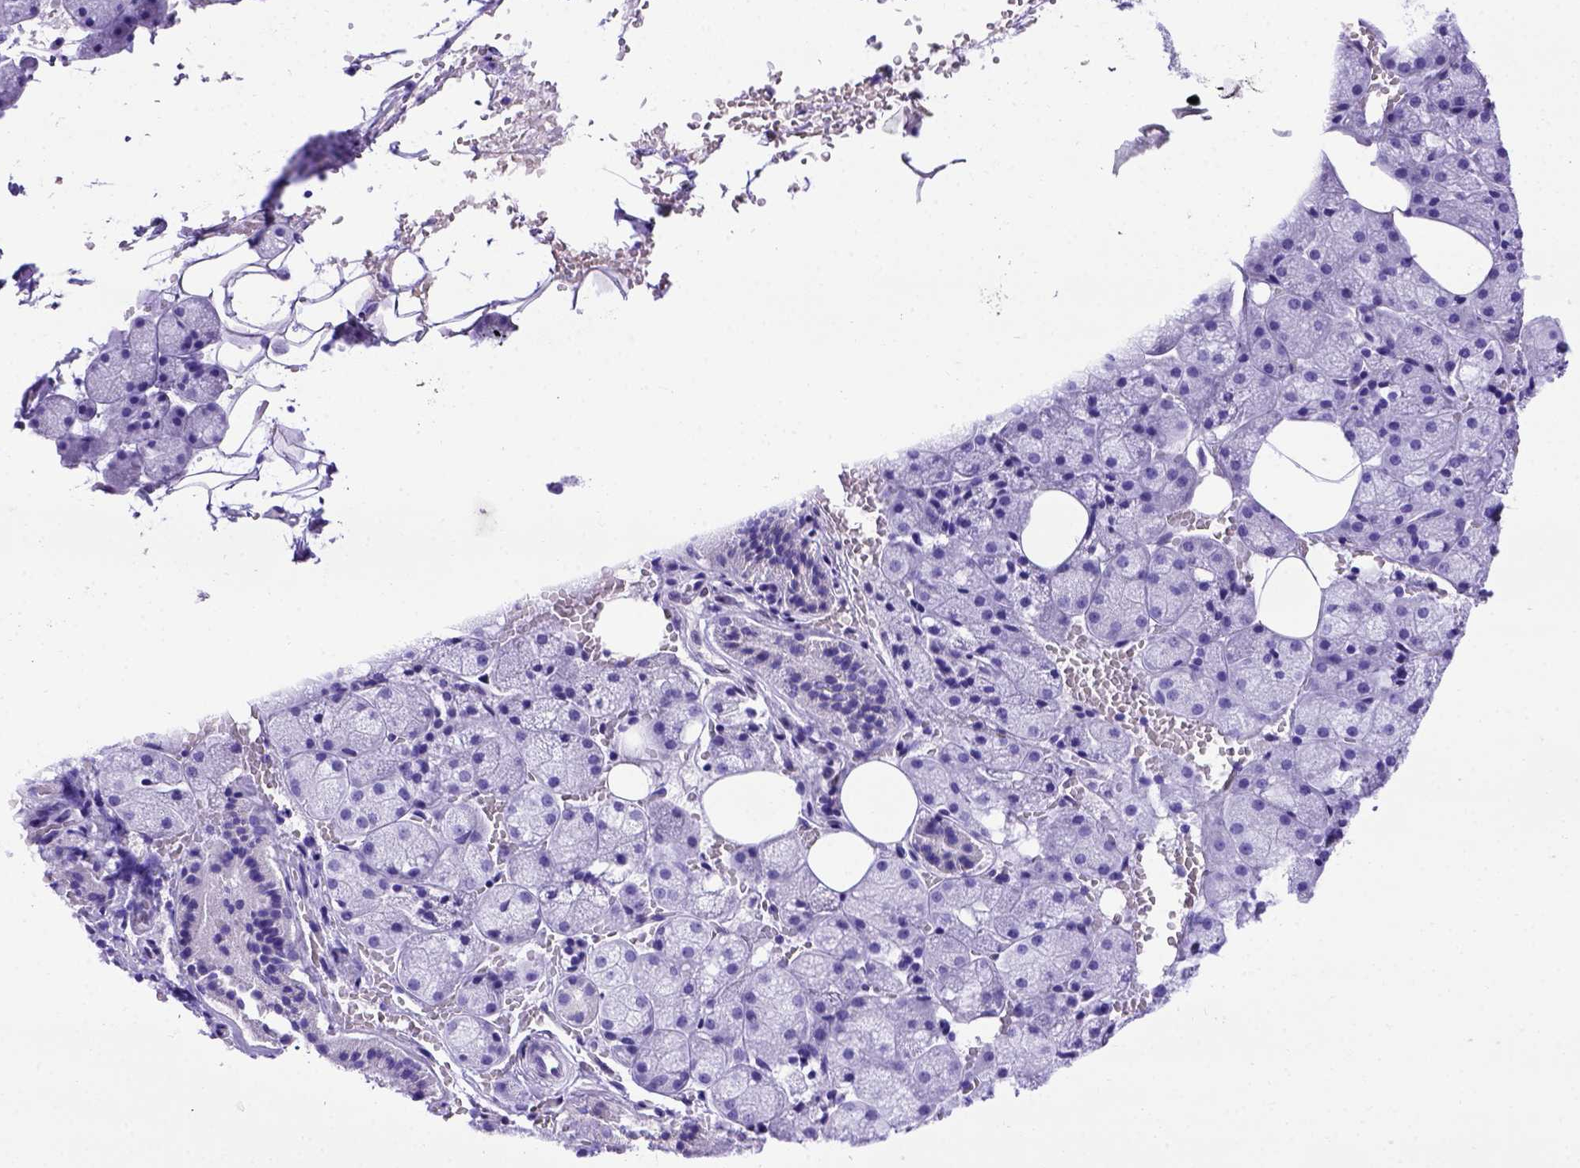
{"staining": {"intensity": "negative", "quantity": "none", "location": "none"}, "tissue": "salivary gland", "cell_type": "Glandular cells", "image_type": "normal", "snomed": [{"axis": "morphology", "description": "Normal tissue, NOS"}, {"axis": "topography", "description": "Salivary gland"}, {"axis": "topography", "description": "Peripheral nerve tissue"}], "caption": "The photomicrograph exhibits no staining of glandular cells in benign salivary gland.", "gene": "MEOX2", "patient": {"sex": "male", "age": 38}}